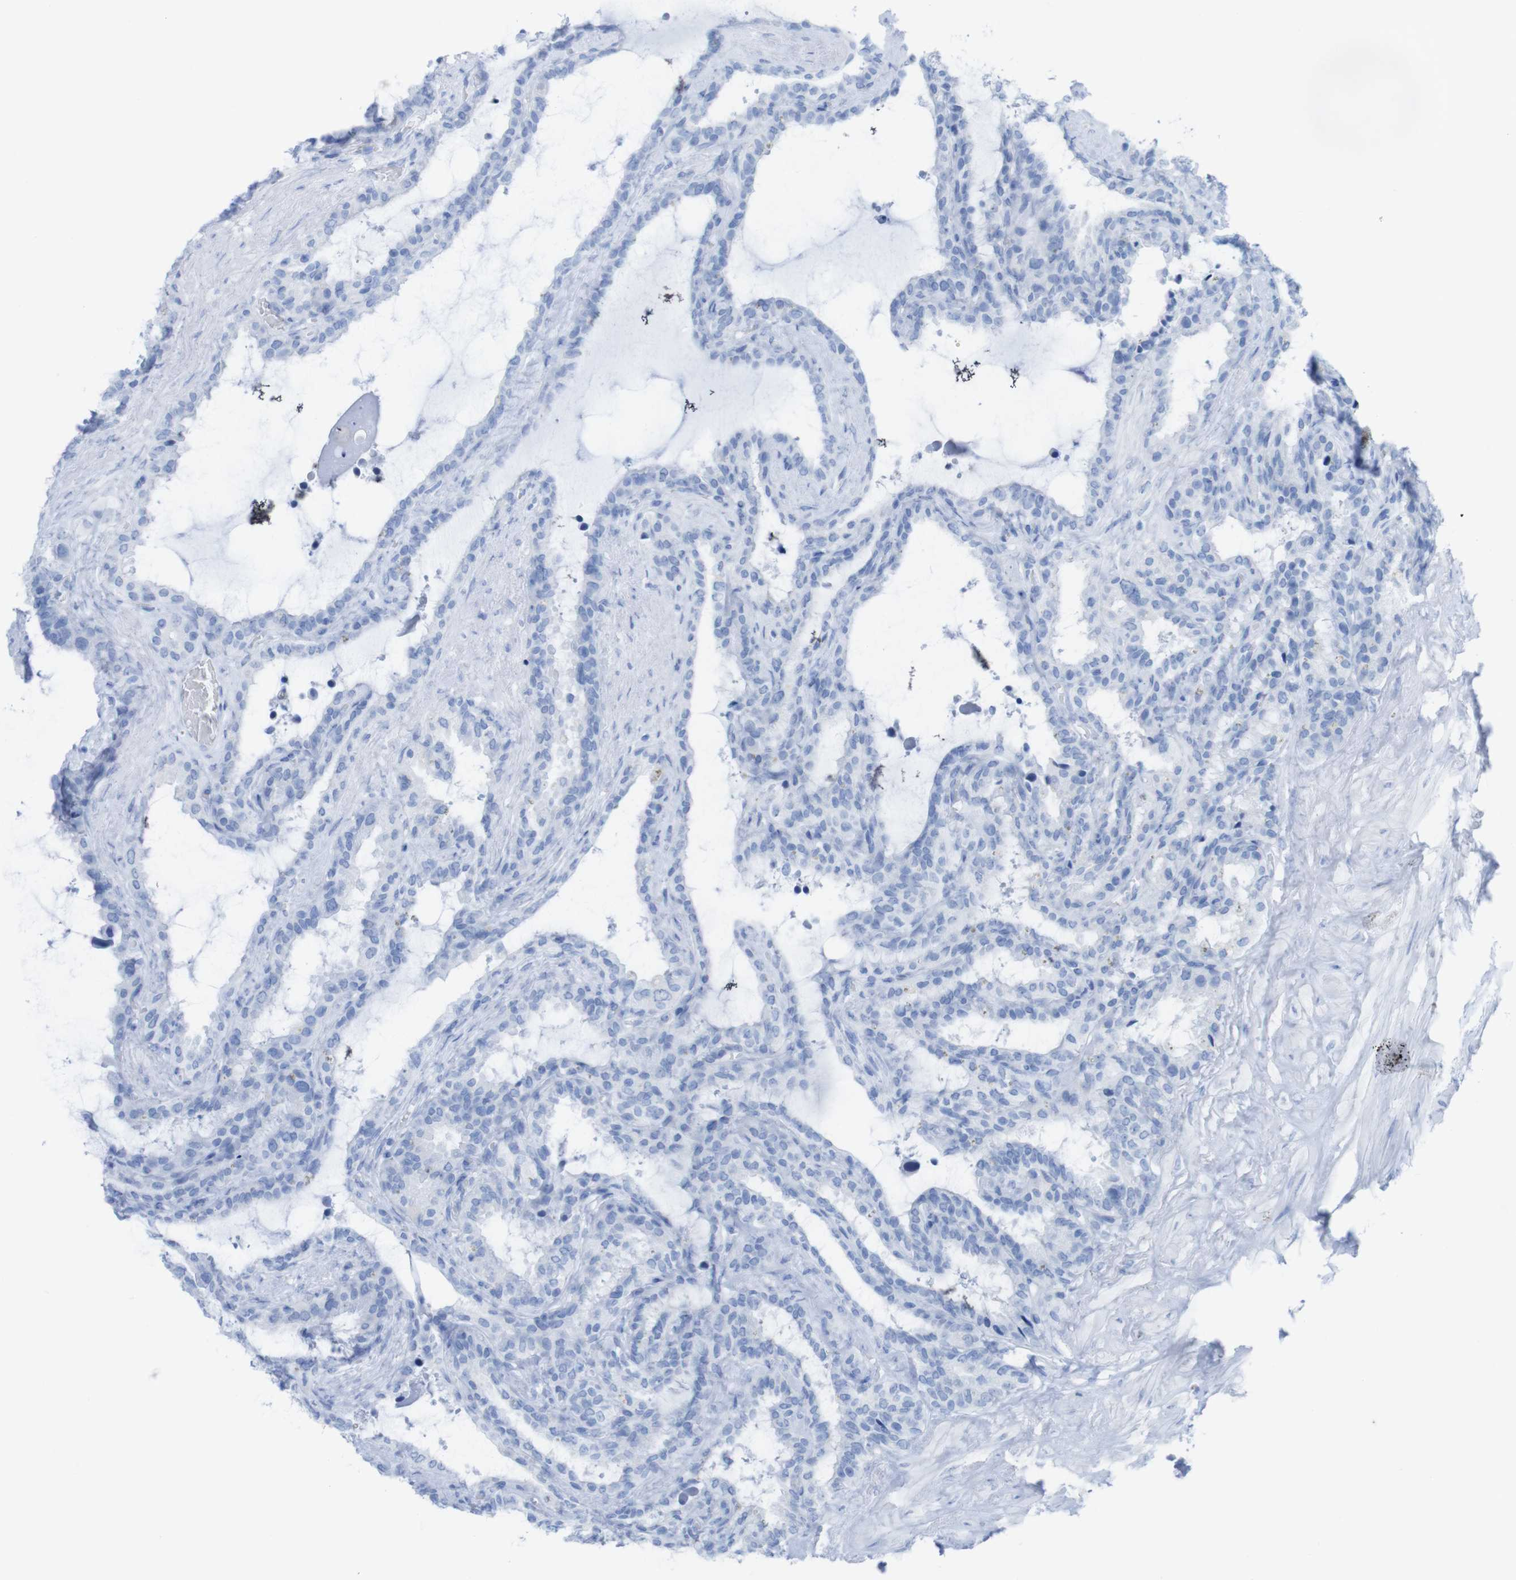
{"staining": {"intensity": "negative", "quantity": "none", "location": "none"}, "tissue": "seminal vesicle", "cell_type": "Glandular cells", "image_type": "normal", "snomed": [{"axis": "morphology", "description": "Normal tissue, NOS"}, {"axis": "topography", "description": "Seminal veicle"}], "caption": "Immunohistochemistry (IHC) of normal human seminal vesicle exhibits no expression in glandular cells.", "gene": "MYH7", "patient": {"sex": "male", "age": 46}}